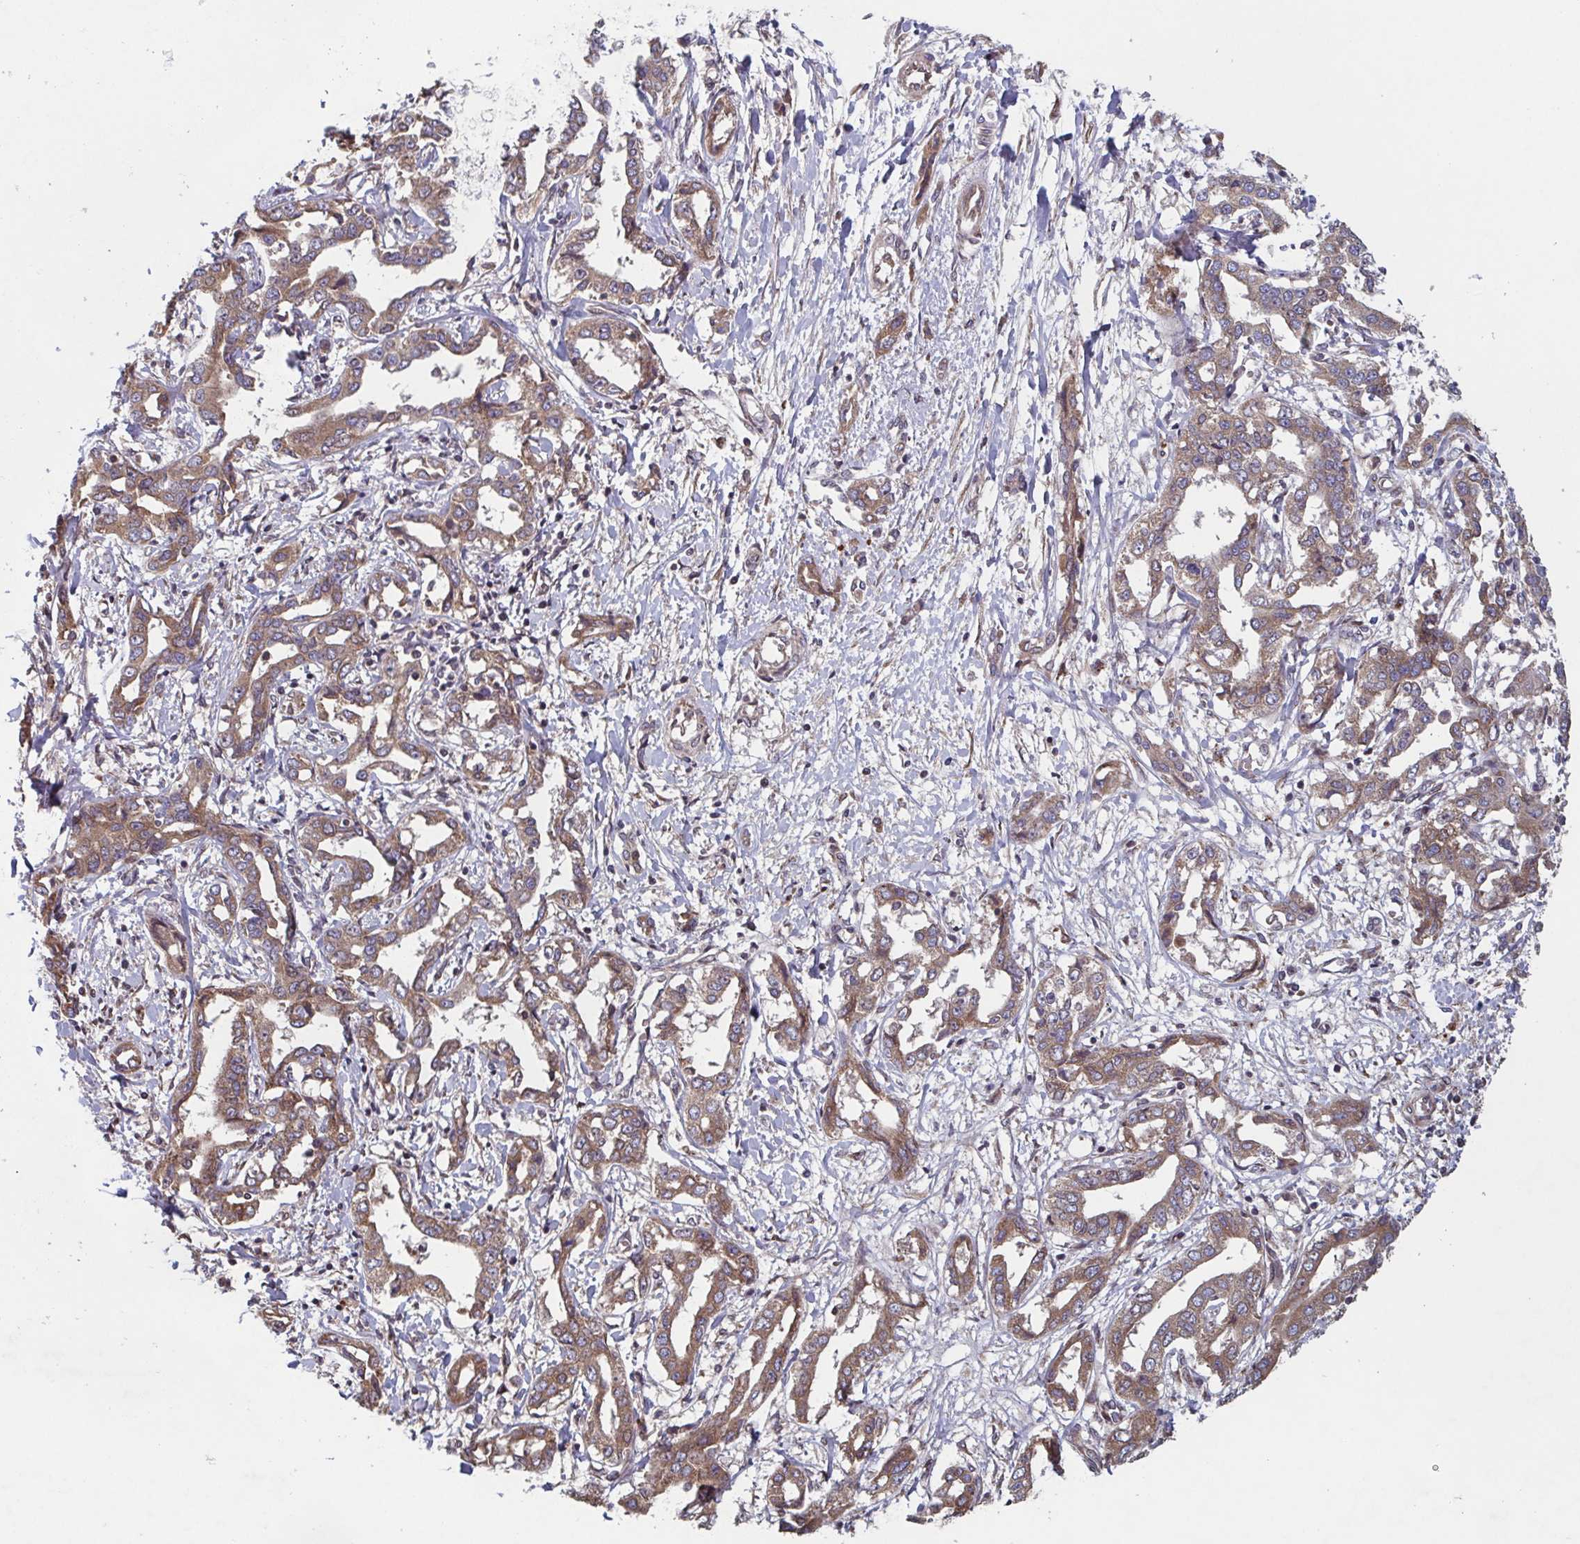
{"staining": {"intensity": "moderate", "quantity": ">75%", "location": "cytoplasmic/membranous"}, "tissue": "liver cancer", "cell_type": "Tumor cells", "image_type": "cancer", "snomed": [{"axis": "morphology", "description": "Cholangiocarcinoma"}, {"axis": "topography", "description": "Liver"}], "caption": "Liver cholangiocarcinoma stained with DAB (3,3'-diaminobenzidine) IHC demonstrates medium levels of moderate cytoplasmic/membranous positivity in about >75% of tumor cells.", "gene": "COPB1", "patient": {"sex": "male", "age": 59}}